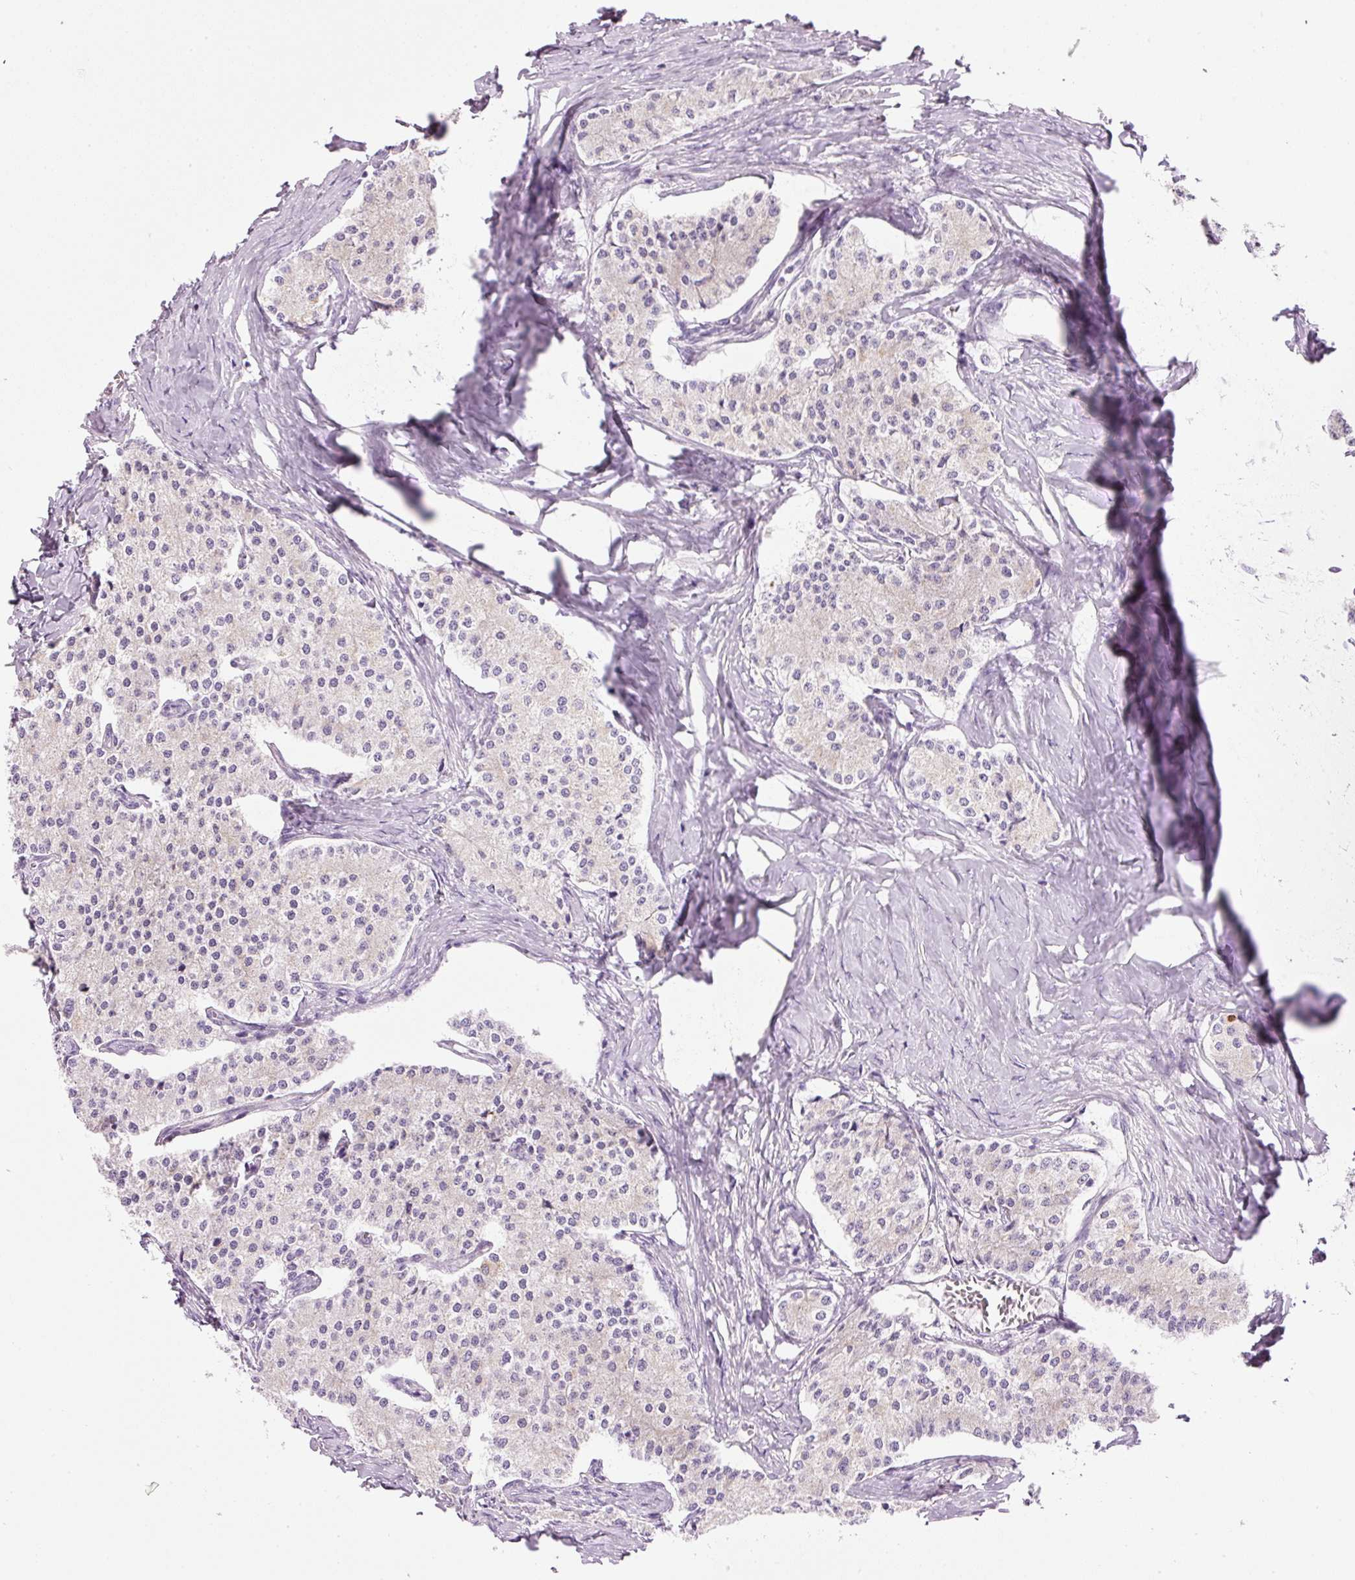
{"staining": {"intensity": "negative", "quantity": "none", "location": "none"}, "tissue": "carcinoid", "cell_type": "Tumor cells", "image_type": "cancer", "snomed": [{"axis": "morphology", "description": "Carcinoid, malignant, NOS"}, {"axis": "topography", "description": "Colon"}], "caption": "Tumor cells are negative for protein expression in human malignant carcinoid.", "gene": "CARD16", "patient": {"sex": "female", "age": 52}}